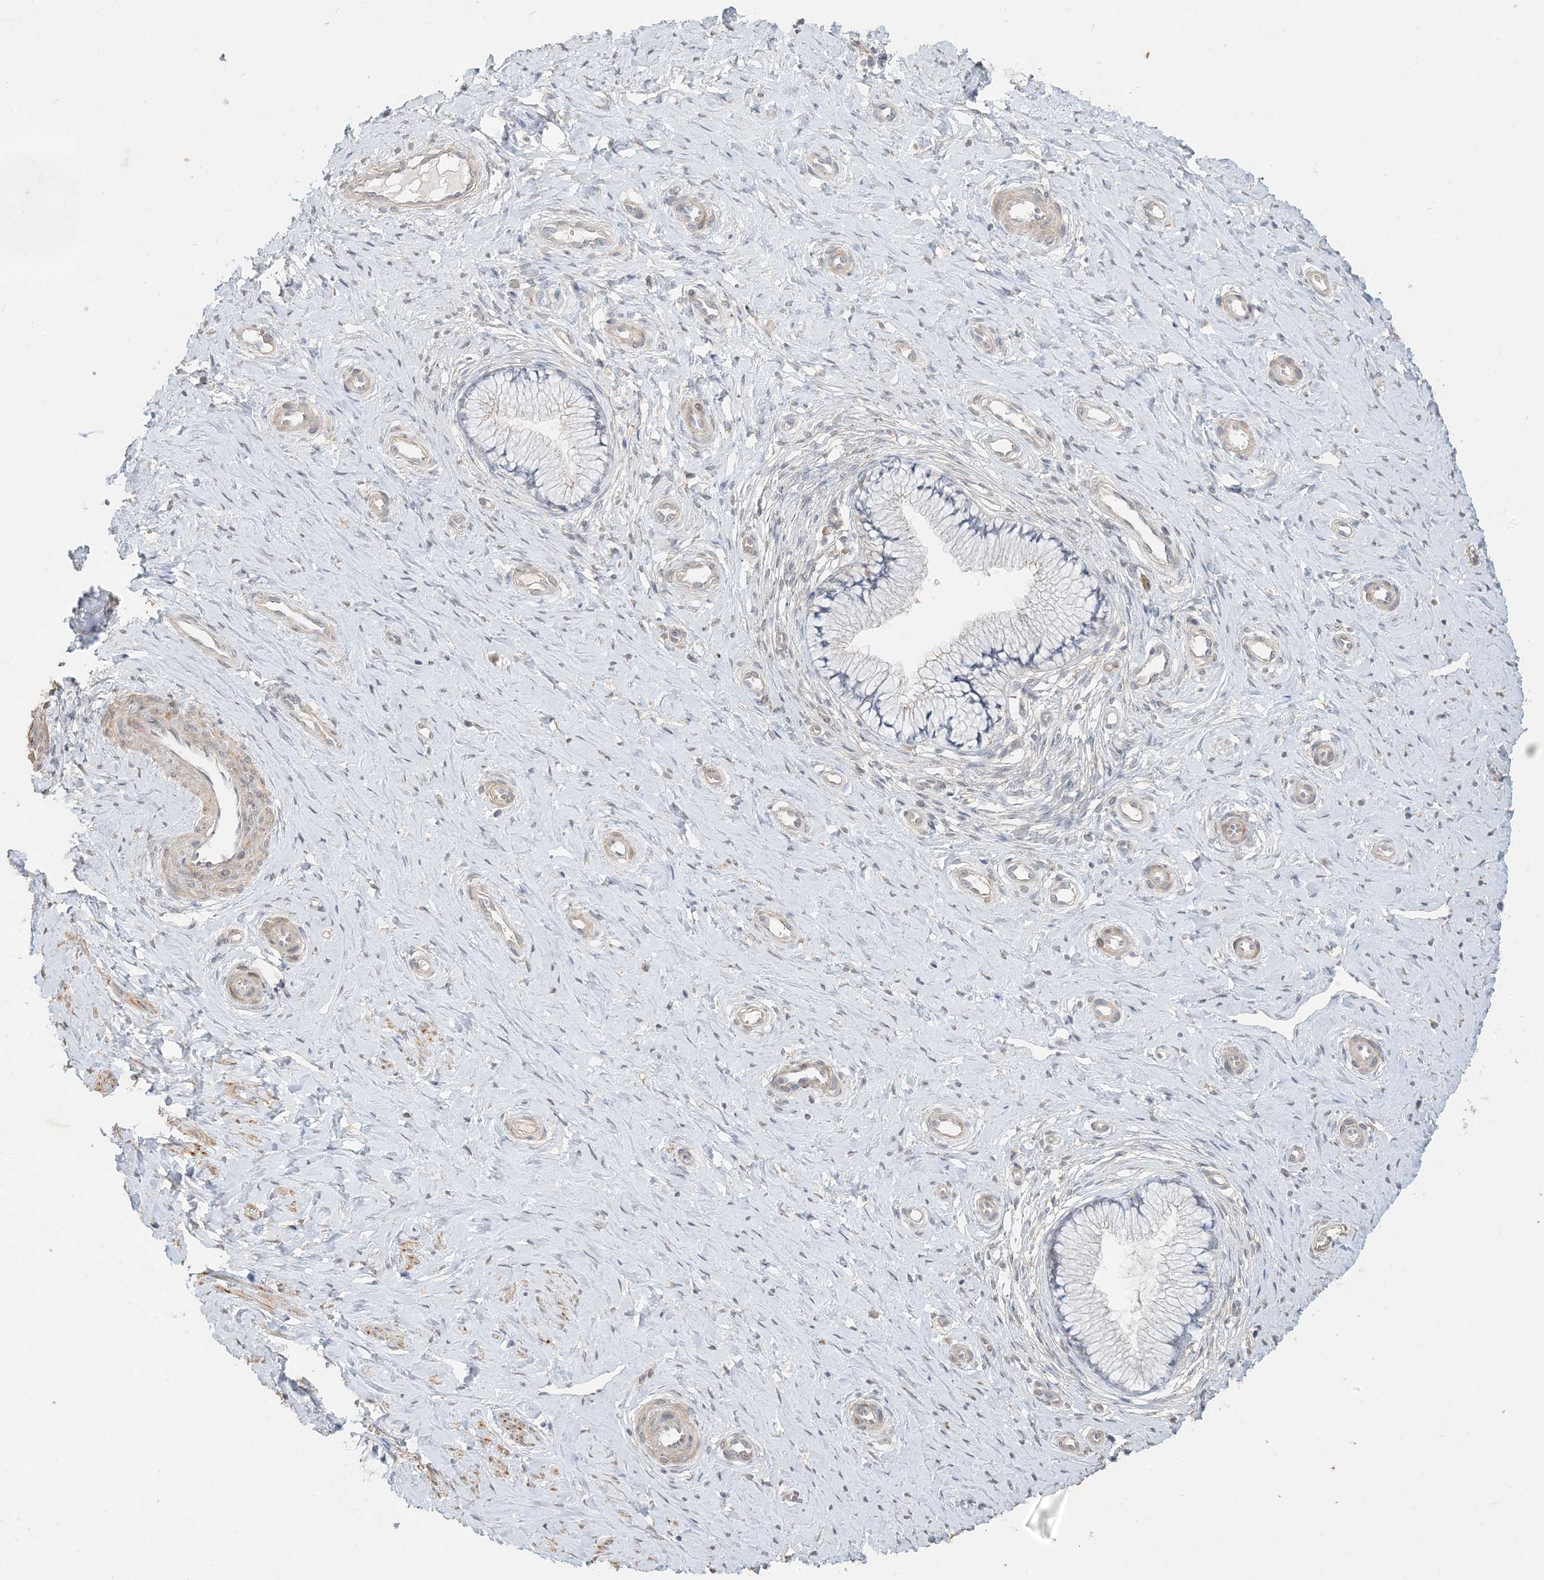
{"staining": {"intensity": "negative", "quantity": "none", "location": "none"}, "tissue": "cervix", "cell_type": "Glandular cells", "image_type": "normal", "snomed": [{"axis": "morphology", "description": "Normal tissue, NOS"}, {"axis": "topography", "description": "Cervix"}], "caption": "DAB (3,3'-diaminobenzidine) immunohistochemical staining of unremarkable cervix demonstrates no significant staining in glandular cells.", "gene": "RNF175", "patient": {"sex": "female", "age": 36}}